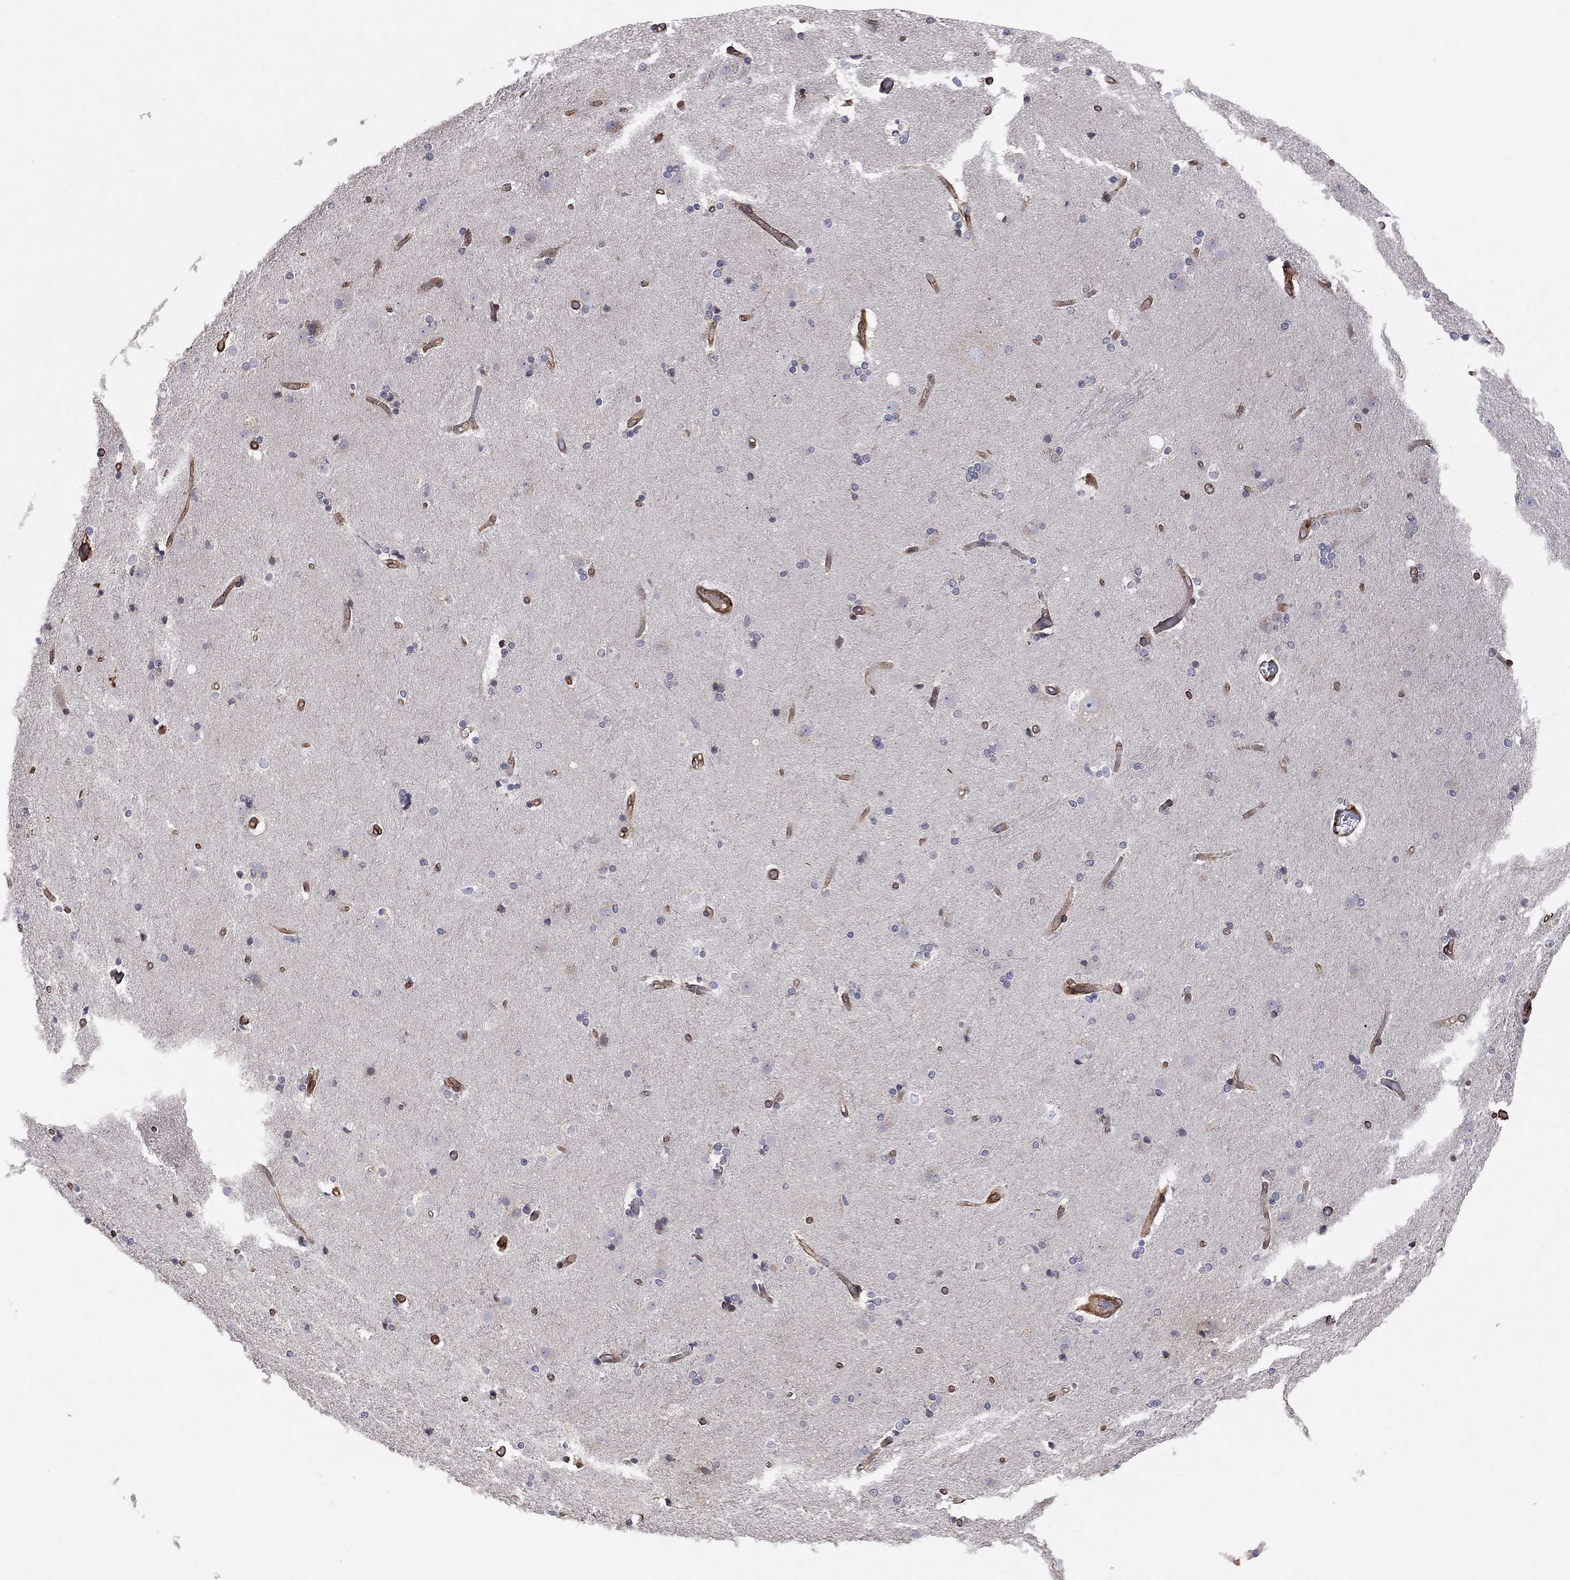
{"staining": {"intensity": "negative", "quantity": "none", "location": "none"}, "tissue": "caudate", "cell_type": "Glial cells", "image_type": "normal", "snomed": [{"axis": "morphology", "description": "Normal tissue, NOS"}, {"axis": "topography", "description": "Lateral ventricle wall"}], "caption": "Immunohistochemistry (IHC) image of unremarkable caudate: human caudate stained with DAB (3,3'-diaminobenzidine) exhibits no significant protein positivity in glial cells.", "gene": "RASEF", "patient": {"sex": "female", "age": 71}}